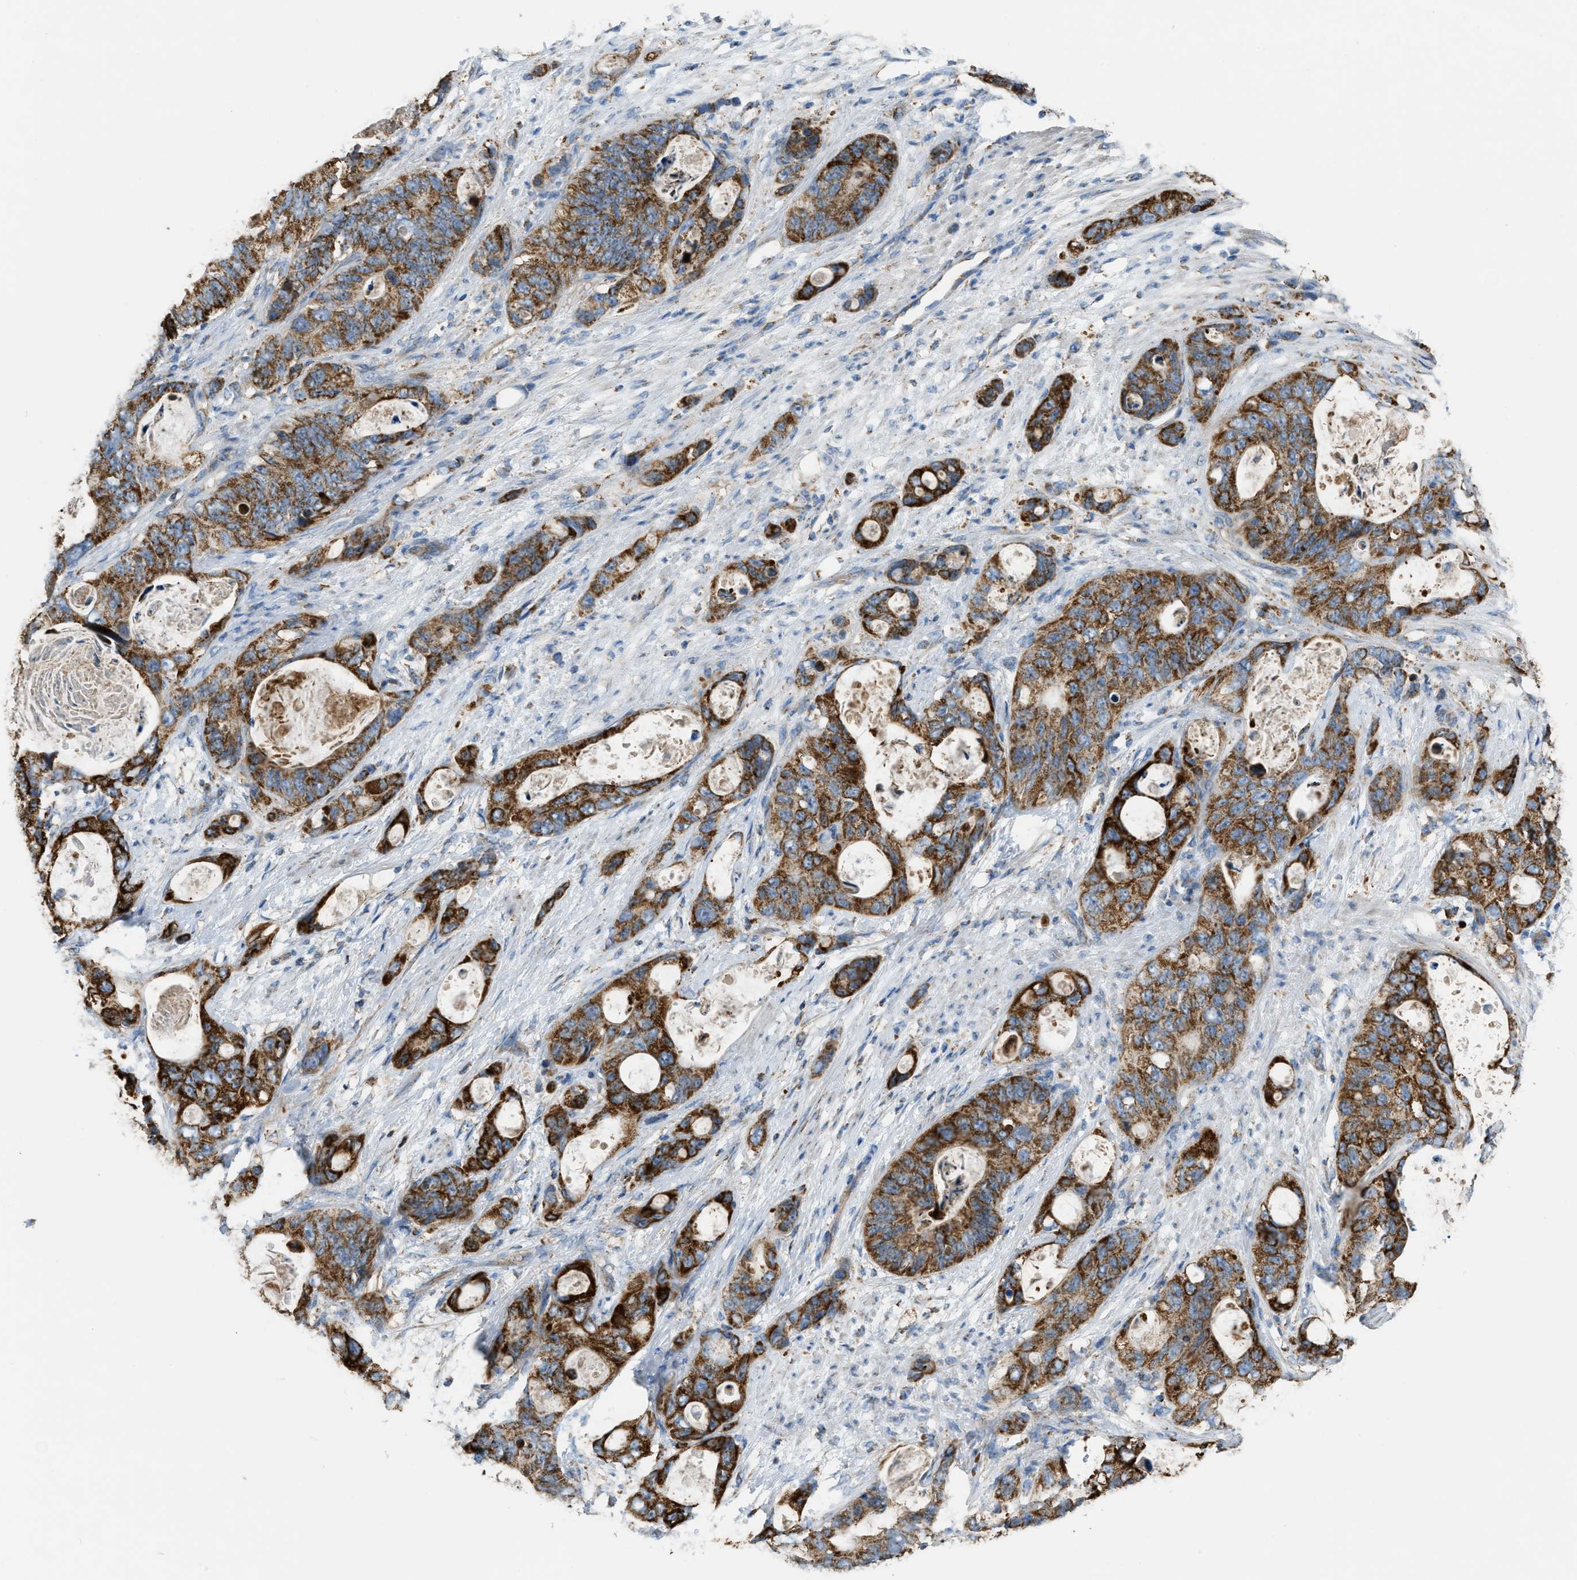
{"staining": {"intensity": "strong", "quantity": ">75%", "location": "cytoplasmic/membranous"}, "tissue": "stomach cancer", "cell_type": "Tumor cells", "image_type": "cancer", "snomed": [{"axis": "morphology", "description": "Normal tissue, NOS"}, {"axis": "morphology", "description": "Adenocarcinoma, NOS"}, {"axis": "topography", "description": "Stomach"}], "caption": "IHC staining of stomach cancer, which demonstrates high levels of strong cytoplasmic/membranous expression in about >75% of tumor cells indicating strong cytoplasmic/membranous protein expression. The staining was performed using DAB (3,3'-diaminobenzidine) (brown) for protein detection and nuclei were counterstained in hematoxylin (blue).", "gene": "ETFB", "patient": {"sex": "female", "age": 89}}